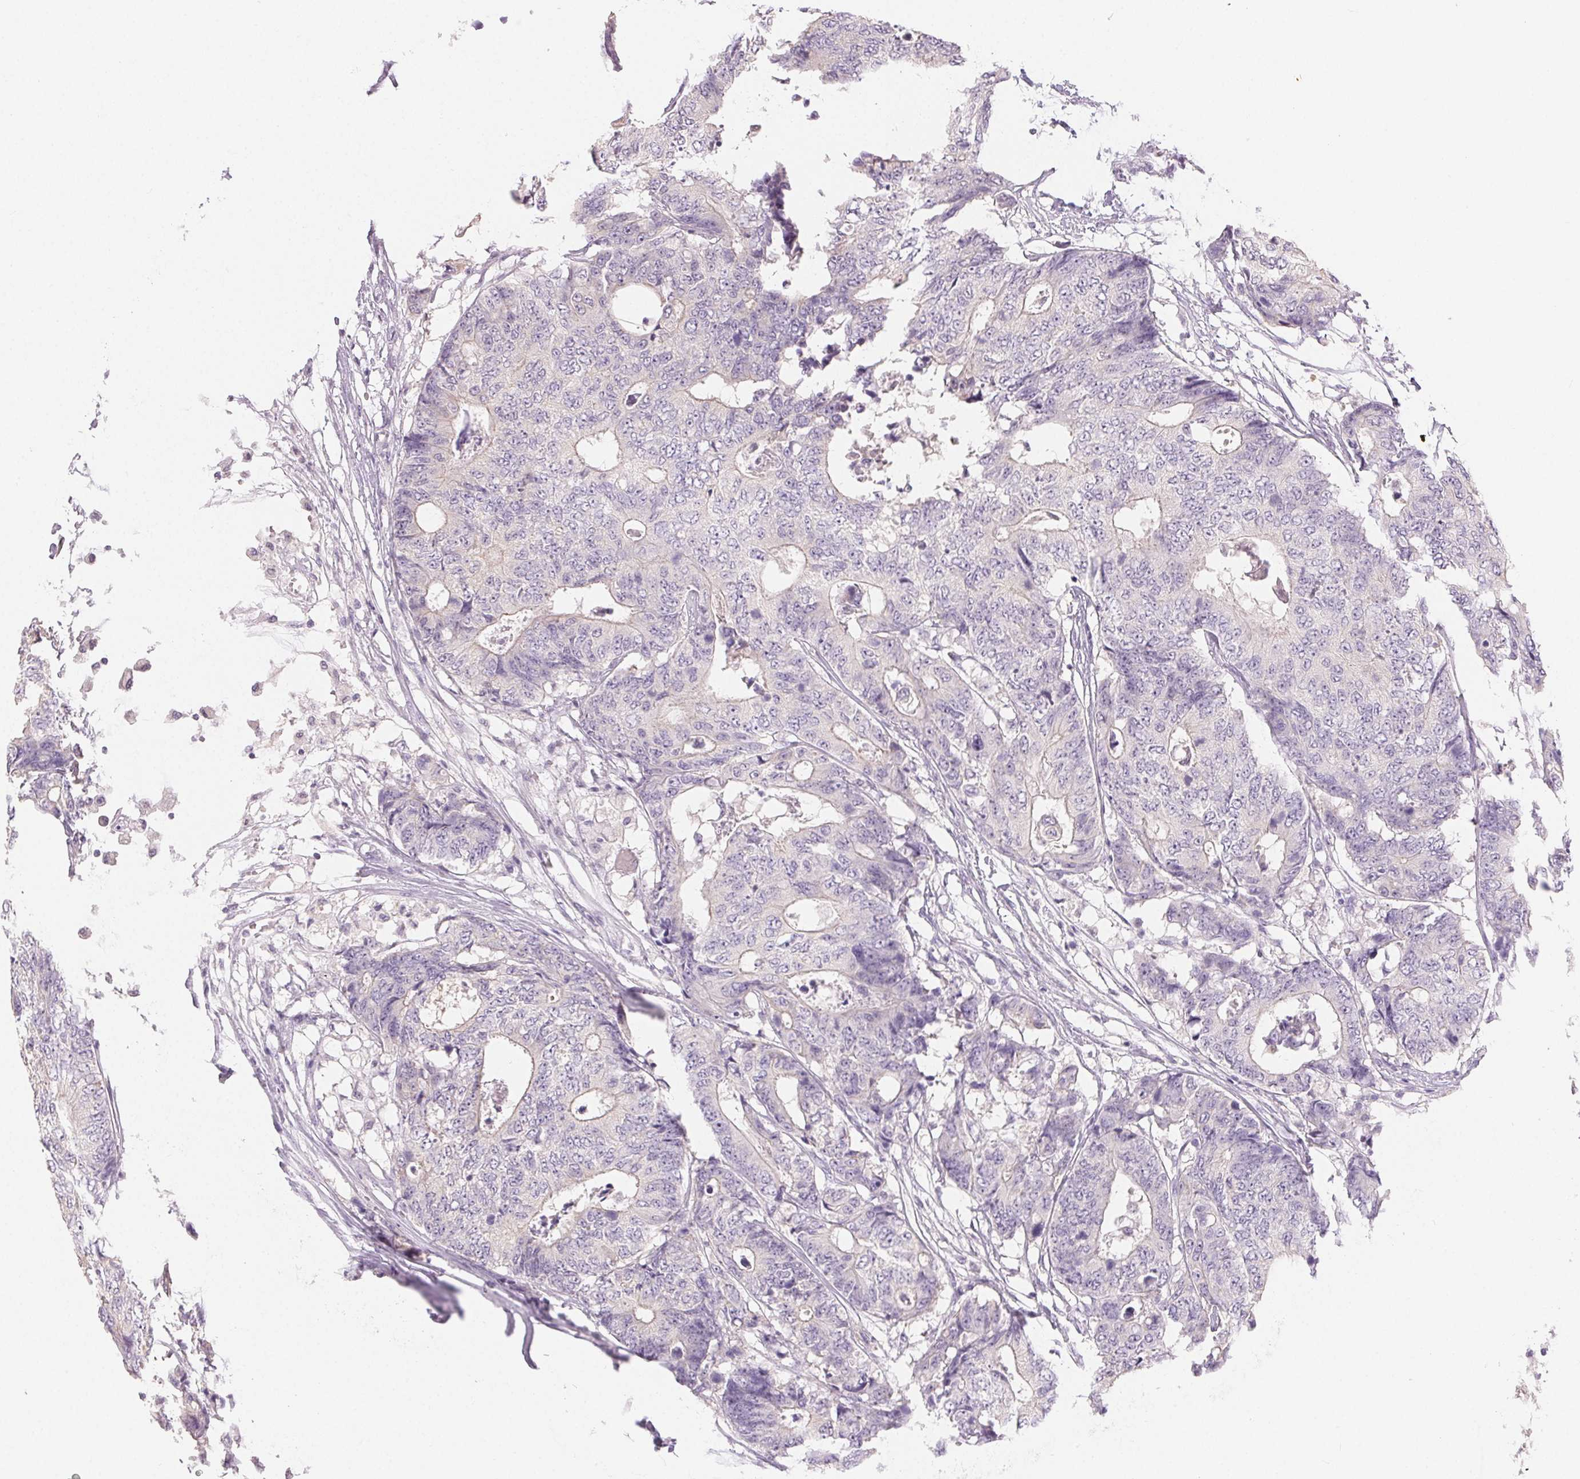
{"staining": {"intensity": "negative", "quantity": "none", "location": "none"}, "tissue": "colorectal cancer", "cell_type": "Tumor cells", "image_type": "cancer", "snomed": [{"axis": "morphology", "description": "Adenocarcinoma, NOS"}, {"axis": "topography", "description": "Colon"}], "caption": "Protein analysis of adenocarcinoma (colorectal) displays no significant positivity in tumor cells.", "gene": "SFTPD", "patient": {"sex": "female", "age": 48}}